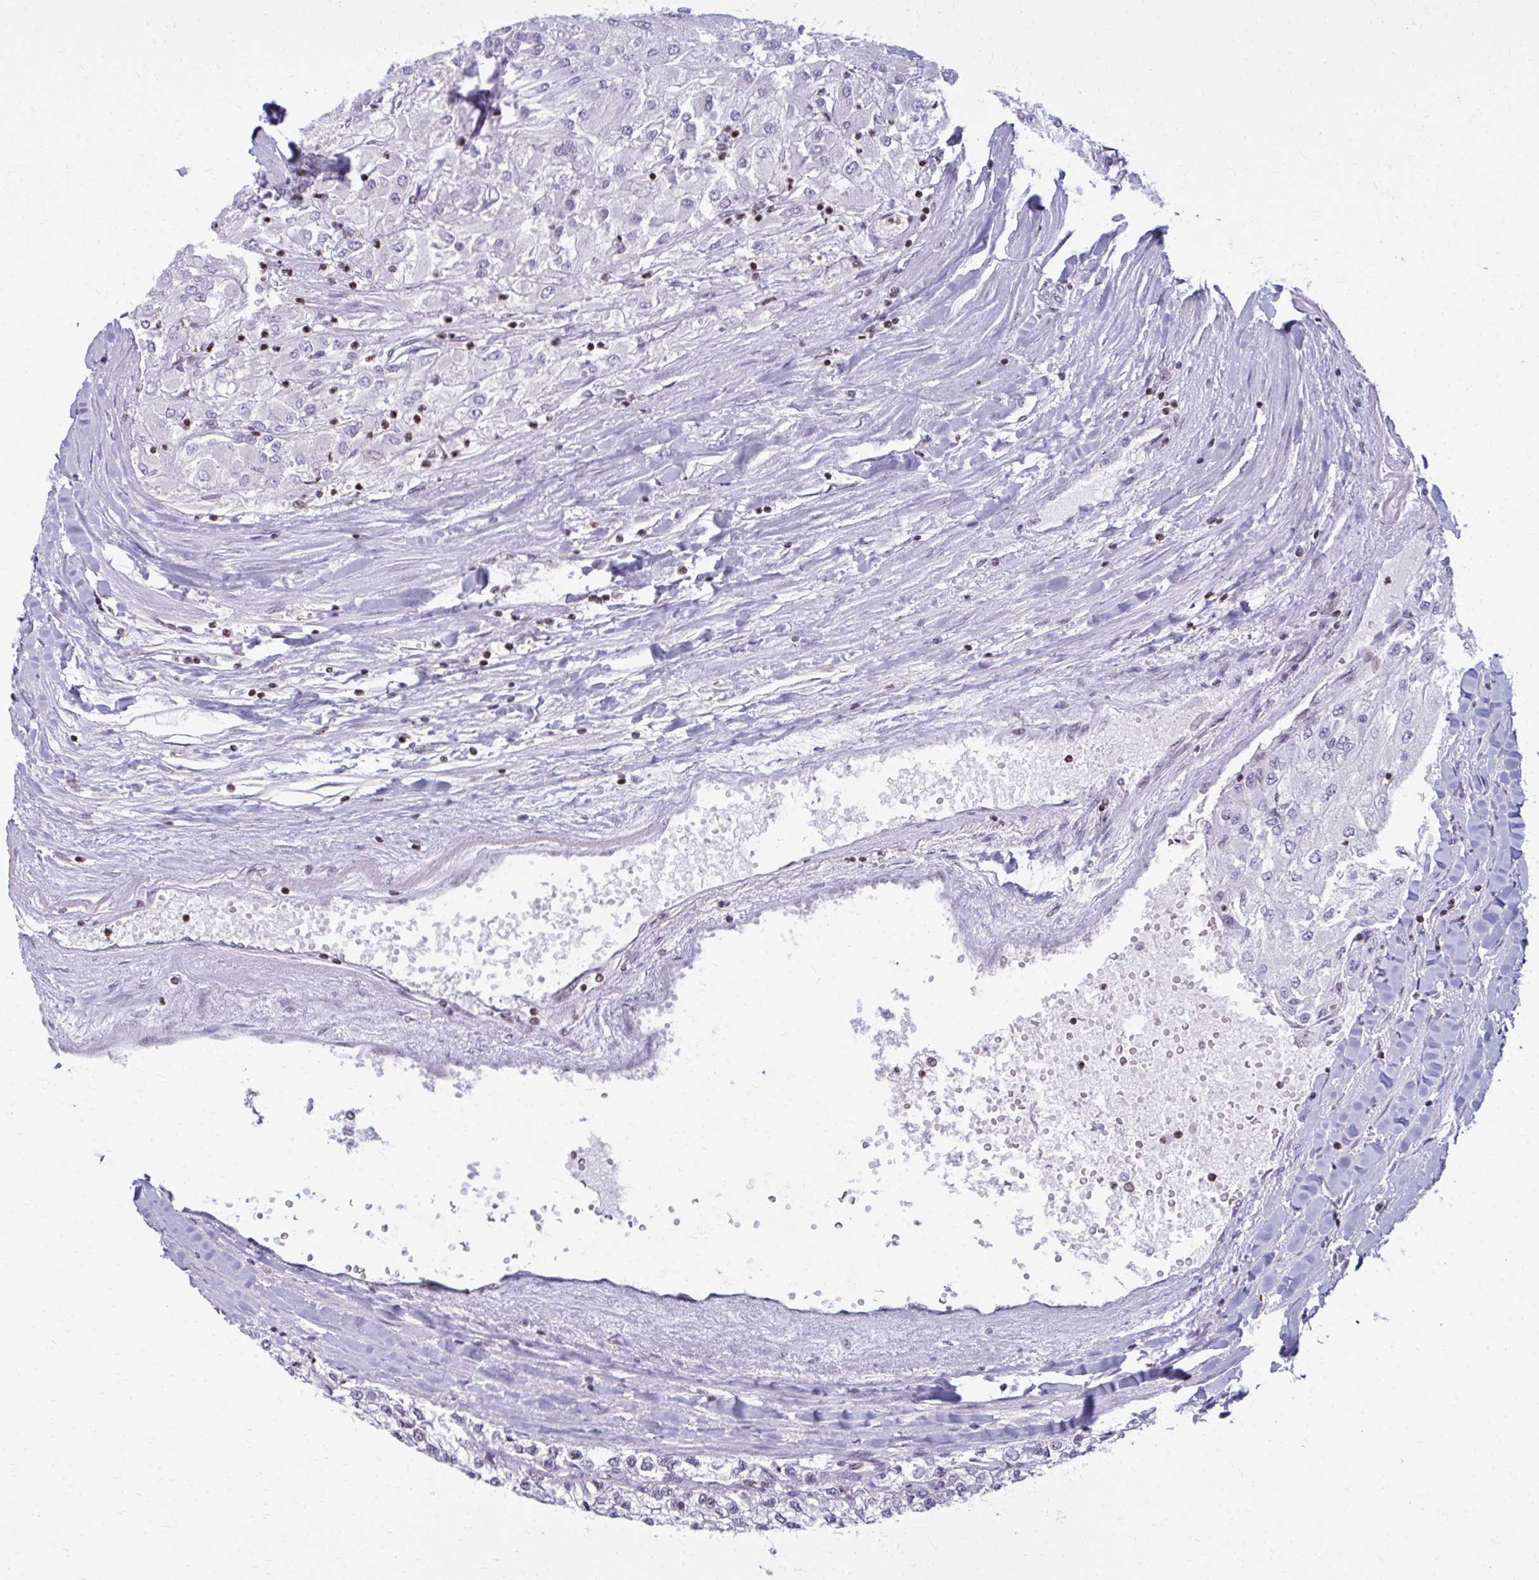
{"staining": {"intensity": "negative", "quantity": "none", "location": "none"}, "tissue": "renal cancer", "cell_type": "Tumor cells", "image_type": "cancer", "snomed": [{"axis": "morphology", "description": "Adenocarcinoma, NOS"}, {"axis": "topography", "description": "Kidney"}], "caption": "There is no significant expression in tumor cells of renal adenocarcinoma.", "gene": "AP5M1", "patient": {"sex": "male", "age": 80}}